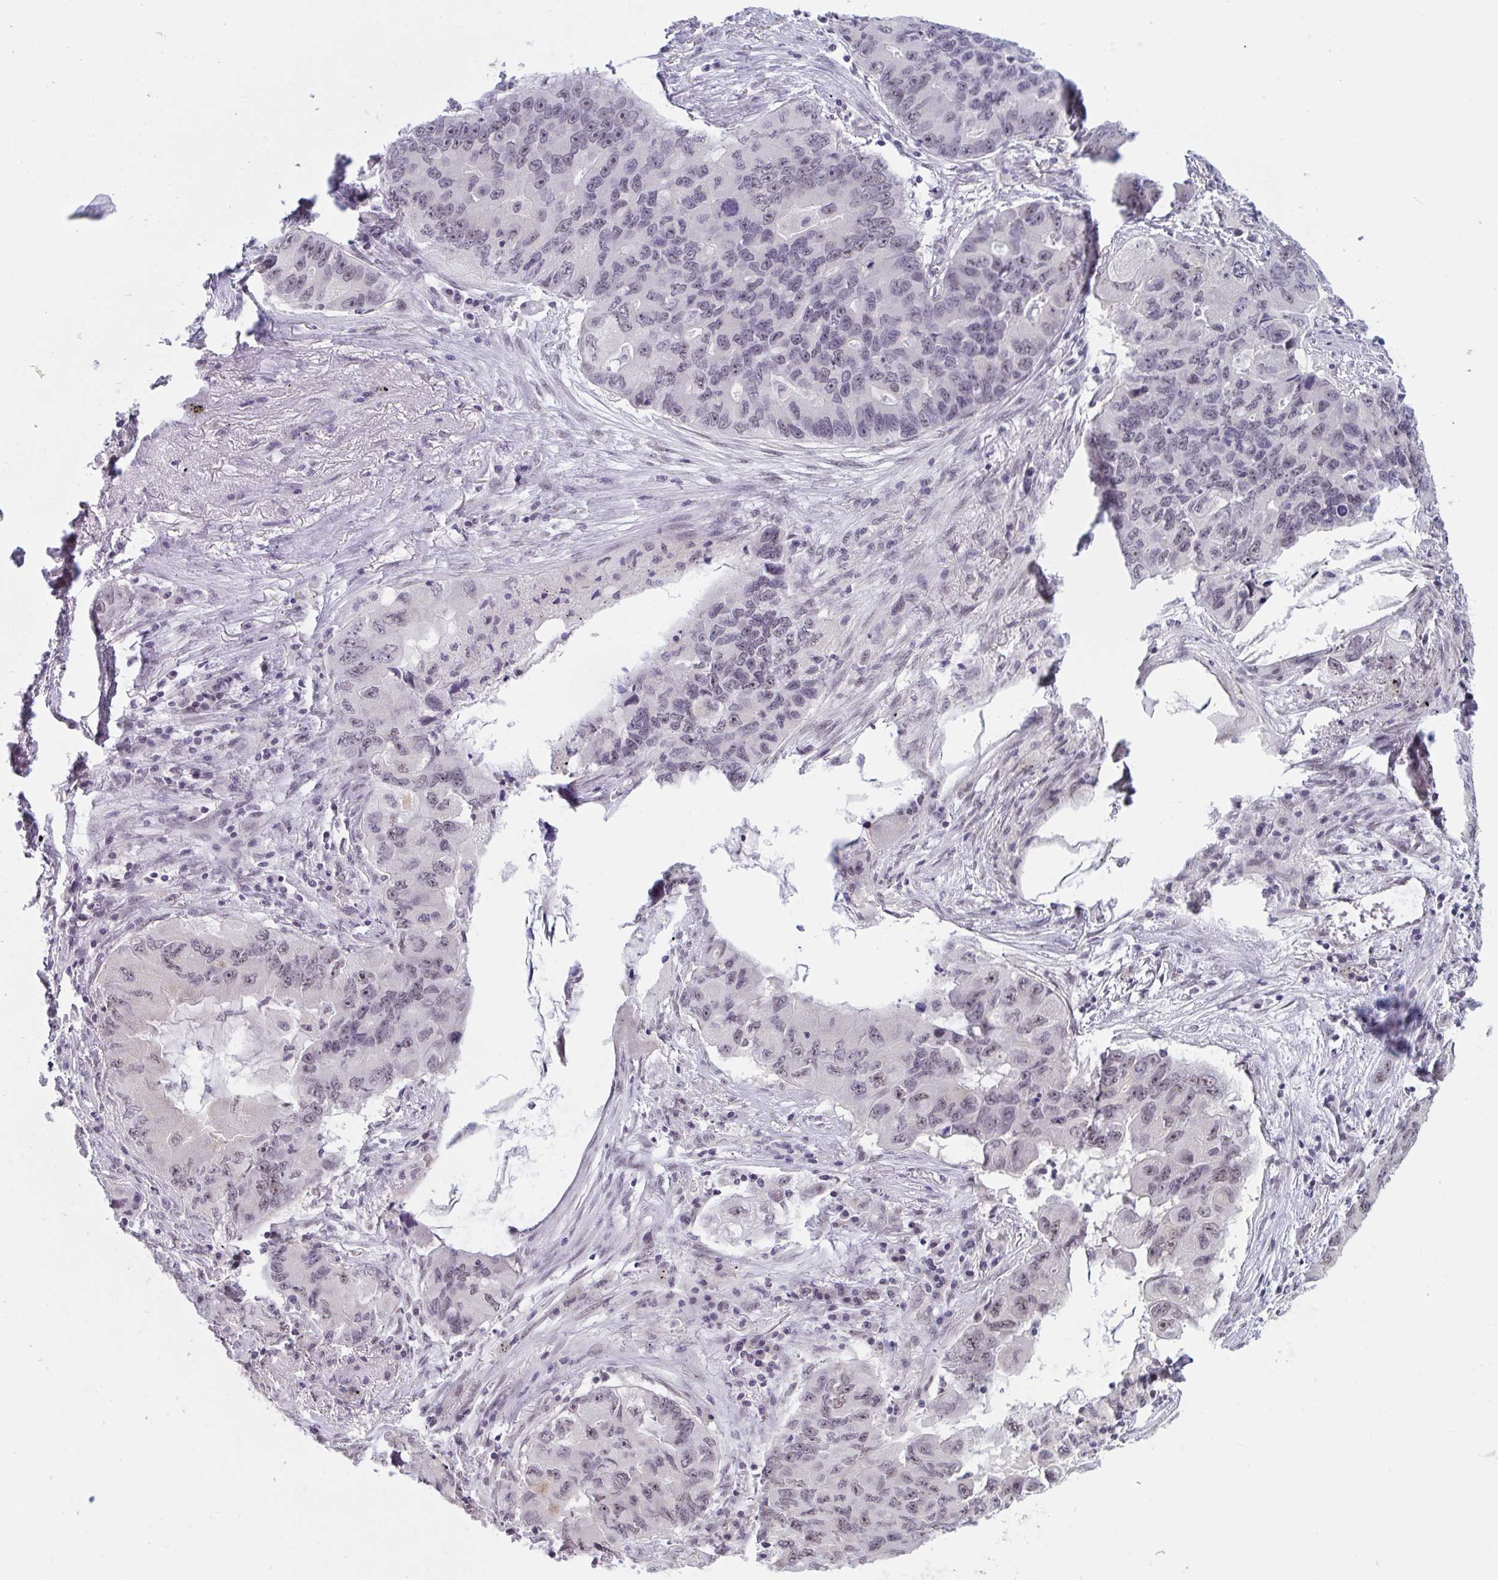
{"staining": {"intensity": "negative", "quantity": "none", "location": "none"}, "tissue": "lung cancer", "cell_type": "Tumor cells", "image_type": "cancer", "snomed": [{"axis": "morphology", "description": "Adenocarcinoma, NOS"}, {"axis": "morphology", "description": "Adenocarcinoma, metastatic, NOS"}, {"axis": "topography", "description": "Lymph node"}, {"axis": "topography", "description": "Lung"}], "caption": "This is a photomicrograph of immunohistochemistry (IHC) staining of adenocarcinoma (lung), which shows no expression in tumor cells.", "gene": "PRR14", "patient": {"sex": "female", "age": 54}}